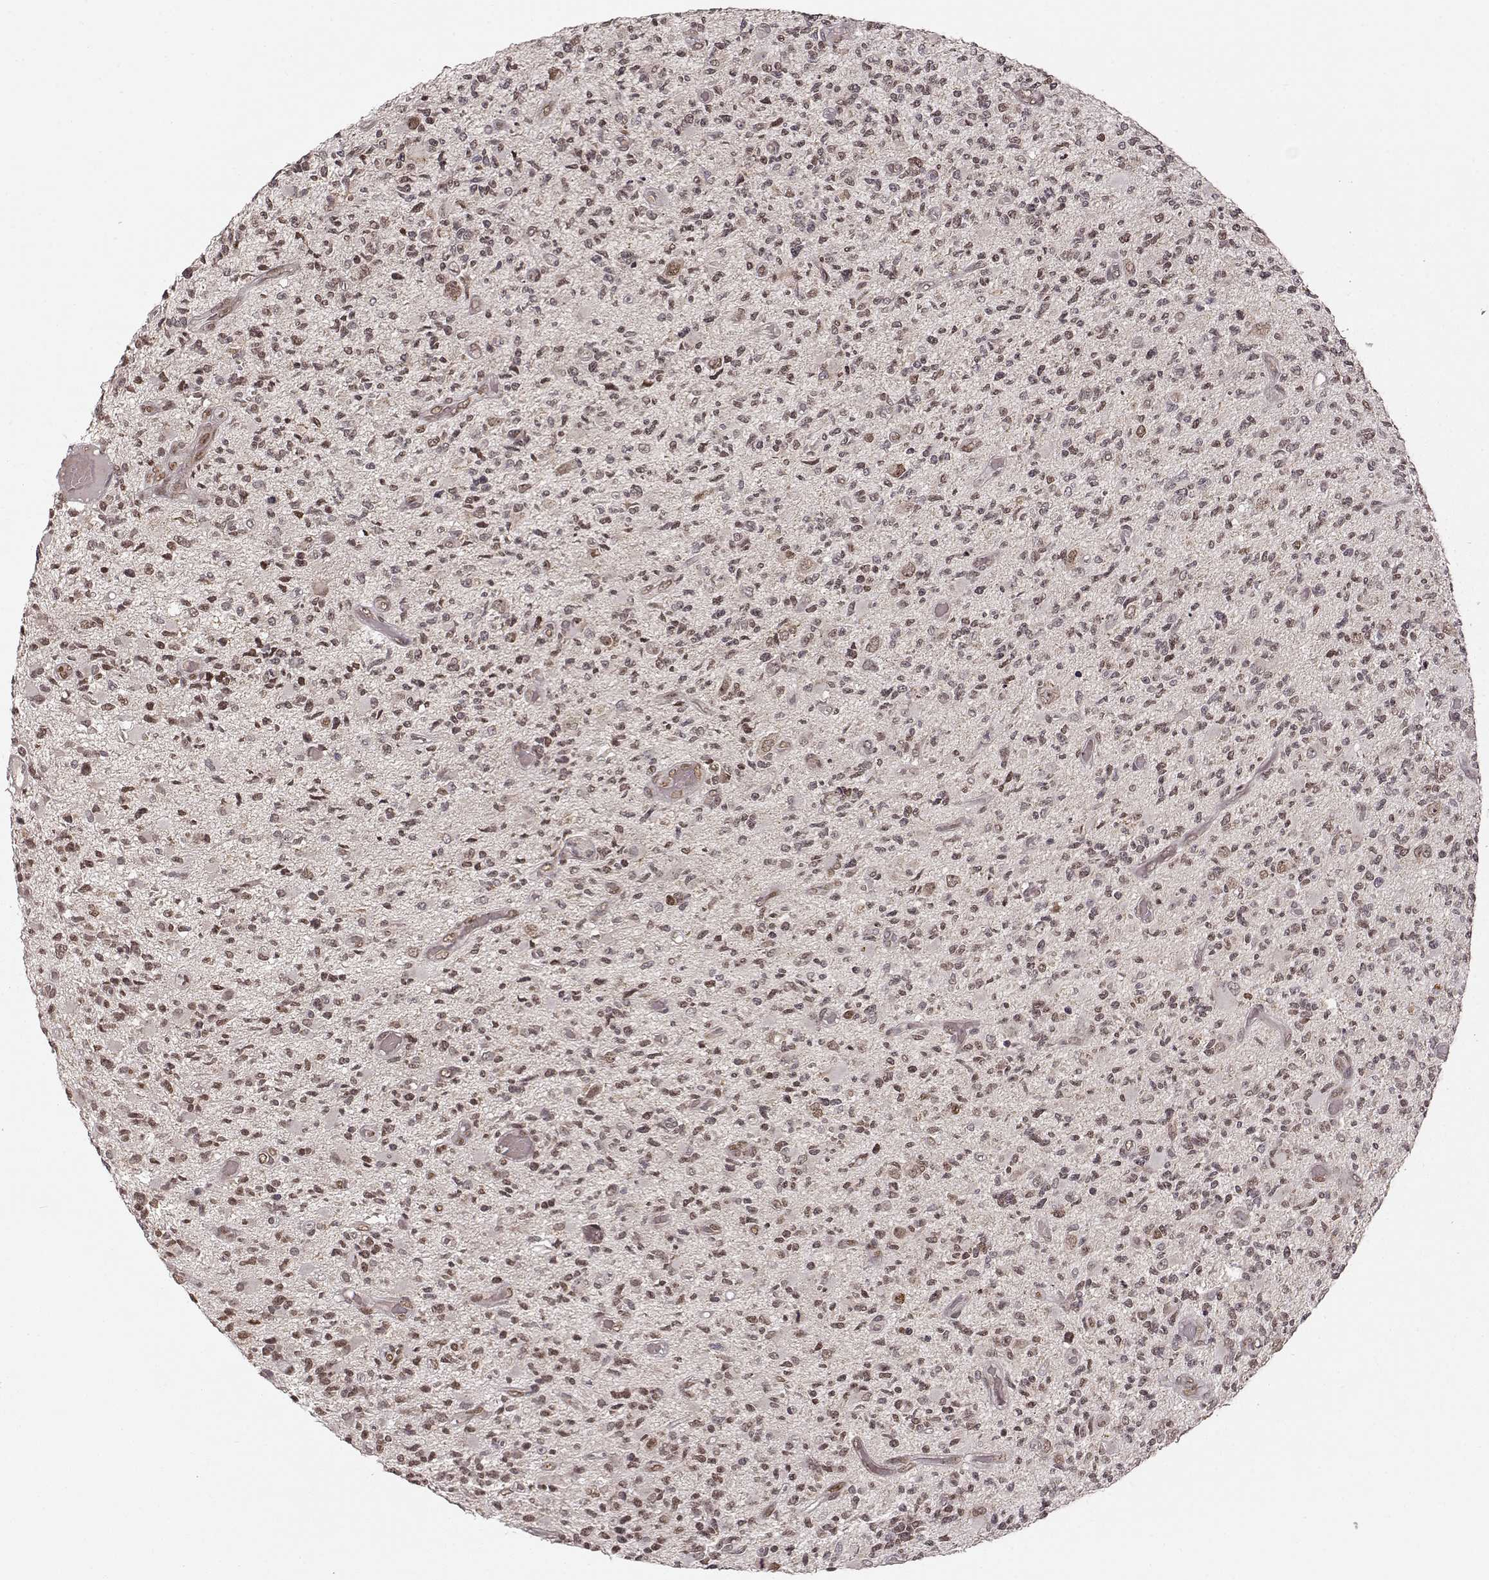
{"staining": {"intensity": "weak", "quantity": "<25%", "location": "nuclear"}, "tissue": "glioma", "cell_type": "Tumor cells", "image_type": "cancer", "snomed": [{"axis": "morphology", "description": "Glioma, malignant, High grade"}, {"axis": "topography", "description": "Brain"}], "caption": "Immunohistochemistry micrograph of human glioma stained for a protein (brown), which reveals no staining in tumor cells. Brightfield microscopy of immunohistochemistry (IHC) stained with DAB (3,3'-diaminobenzidine) (brown) and hematoxylin (blue), captured at high magnification.", "gene": "RAI1", "patient": {"sex": "female", "age": 63}}